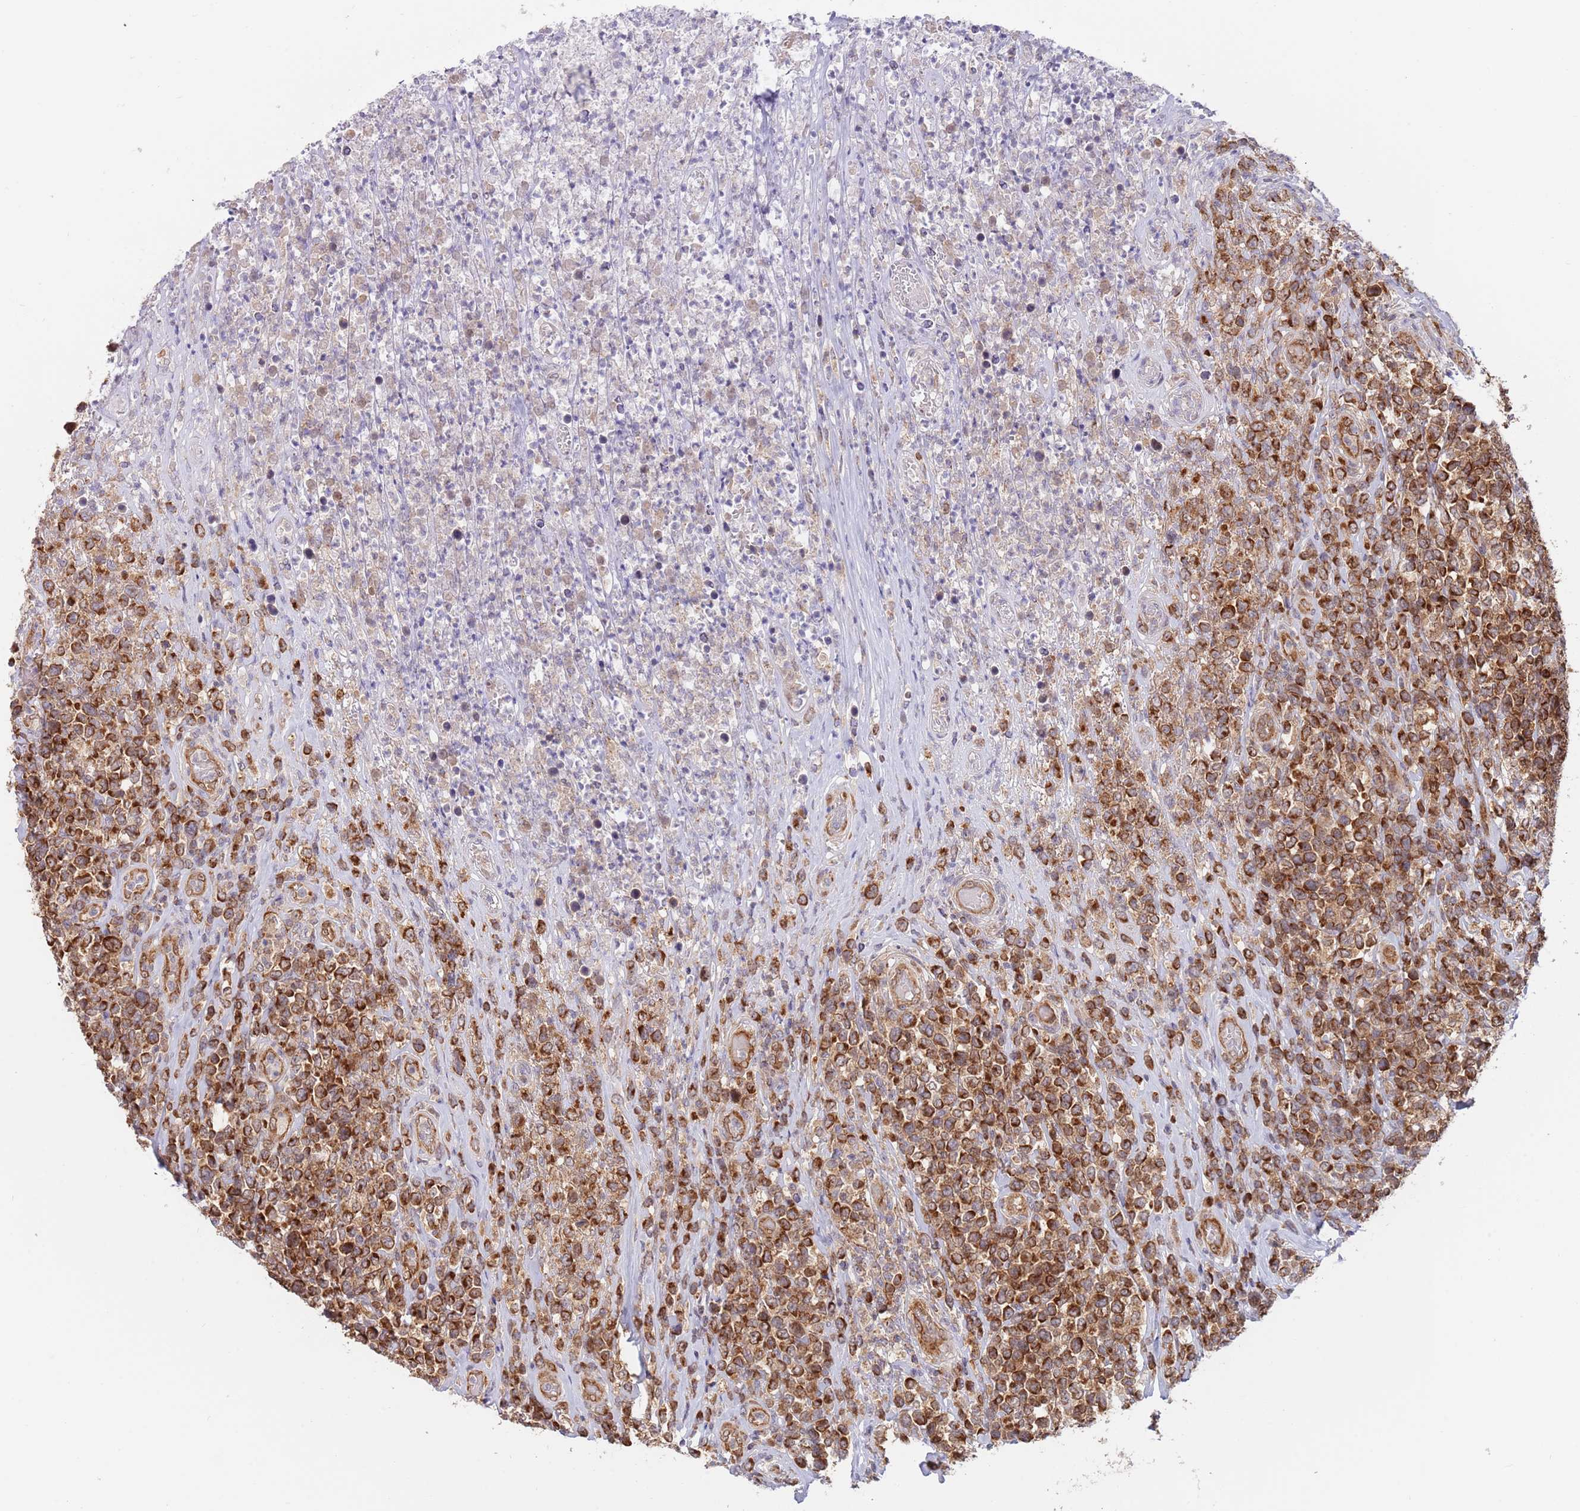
{"staining": {"intensity": "strong", "quantity": "25%-75%", "location": "cytoplasmic/membranous"}, "tissue": "lymphoma", "cell_type": "Tumor cells", "image_type": "cancer", "snomed": [{"axis": "morphology", "description": "Malignant lymphoma, non-Hodgkin's type, High grade"}, {"axis": "topography", "description": "Soft tissue"}], "caption": "The micrograph exhibits staining of lymphoma, revealing strong cytoplasmic/membranous protein positivity (brown color) within tumor cells.", "gene": "GUK1", "patient": {"sex": "female", "age": 56}}